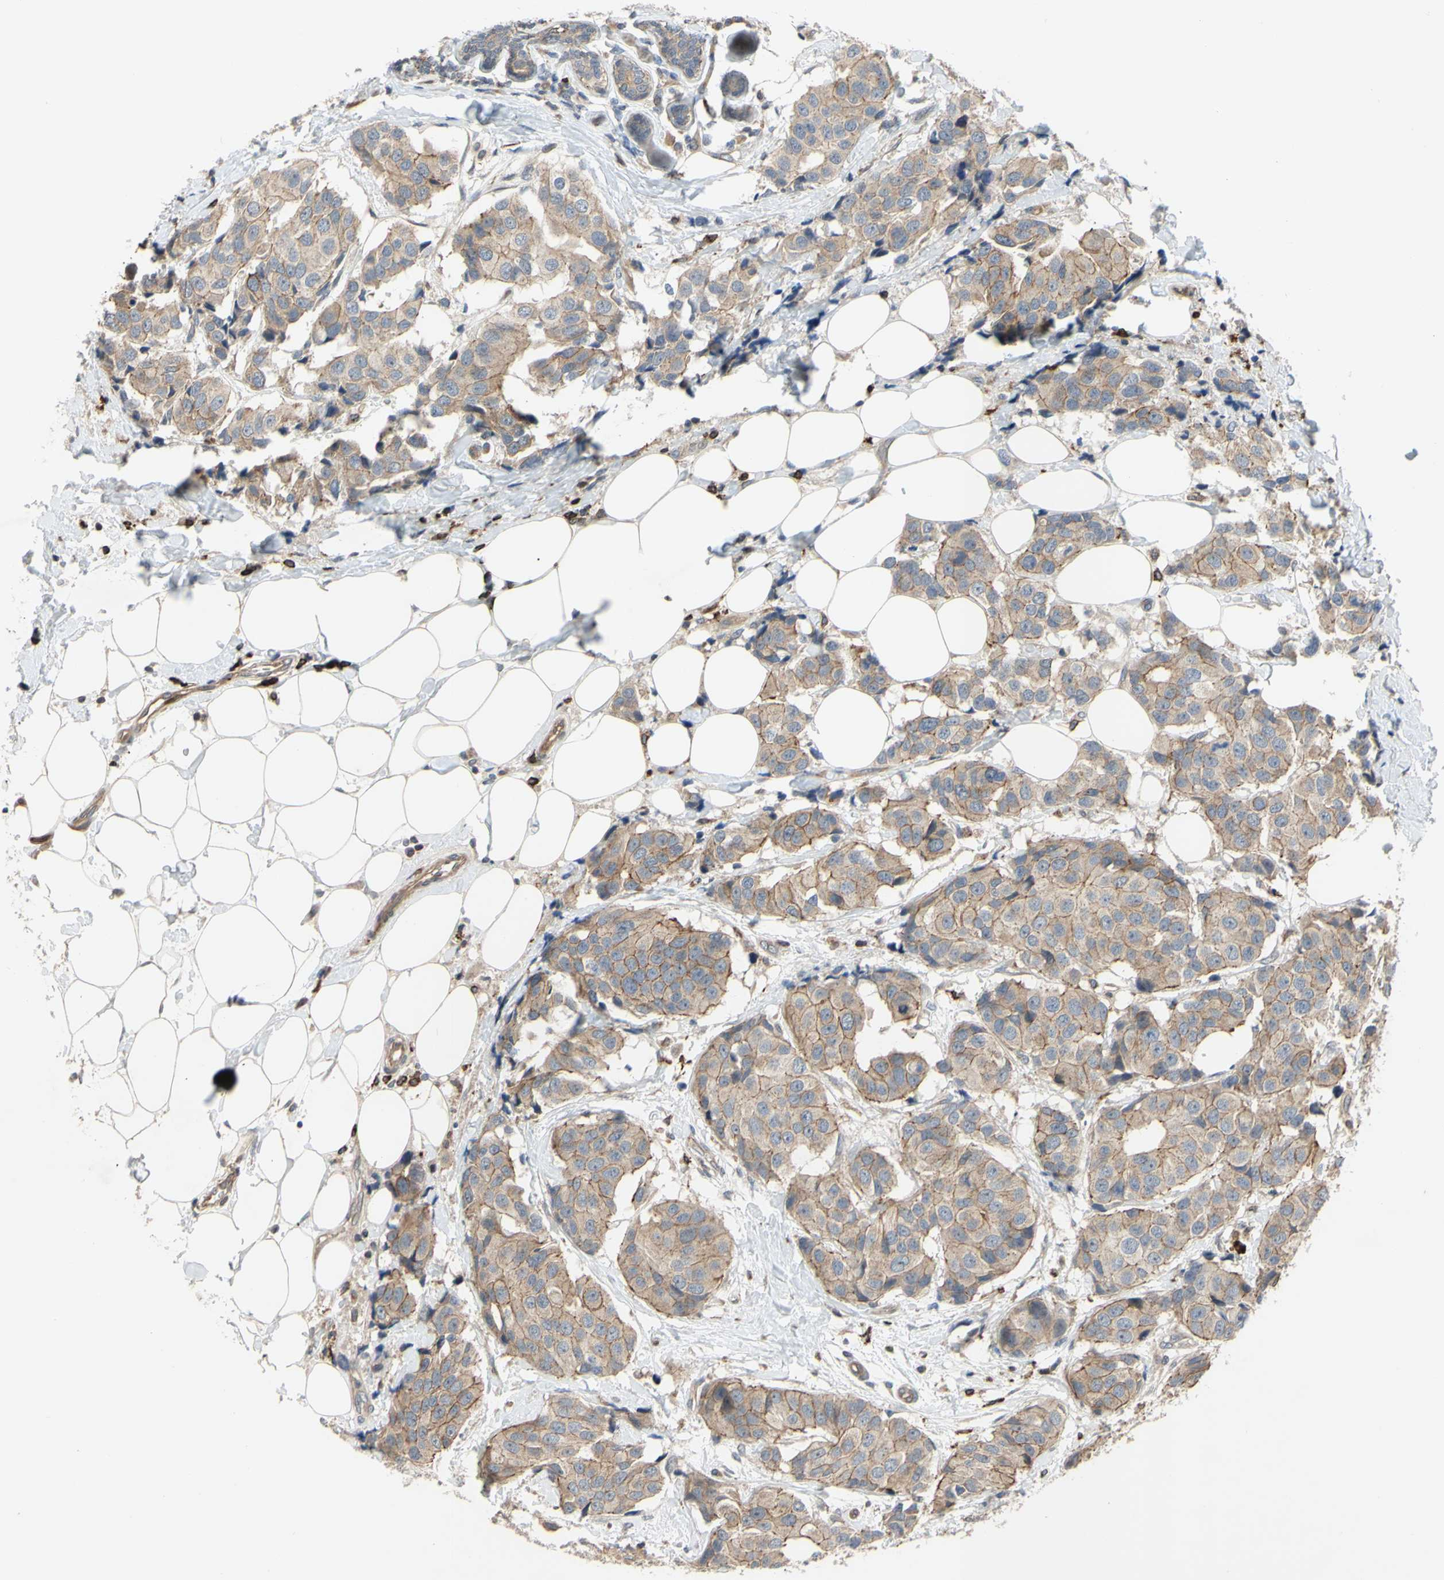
{"staining": {"intensity": "weak", "quantity": ">75%", "location": "cytoplasmic/membranous"}, "tissue": "breast cancer", "cell_type": "Tumor cells", "image_type": "cancer", "snomed": [{"axis": "morphology", "description": "Normal tissue, NOS"}, {"axis": "morphology", "description": "Duct carcinoma"}, {"axis": "topography", "description": "Breast"}], "caption": "Immunohistochemical staining of infiltrating ductal carcinoma (breast) exhibits weak cytoplasmic/membranous protein staining in approximately >75% of tumor cells. (DAB IHC, brown staining for protein, blue staining for nuclei).", "gene": "PLXNA2", "patient": {"sex": "female", "age": 39}}